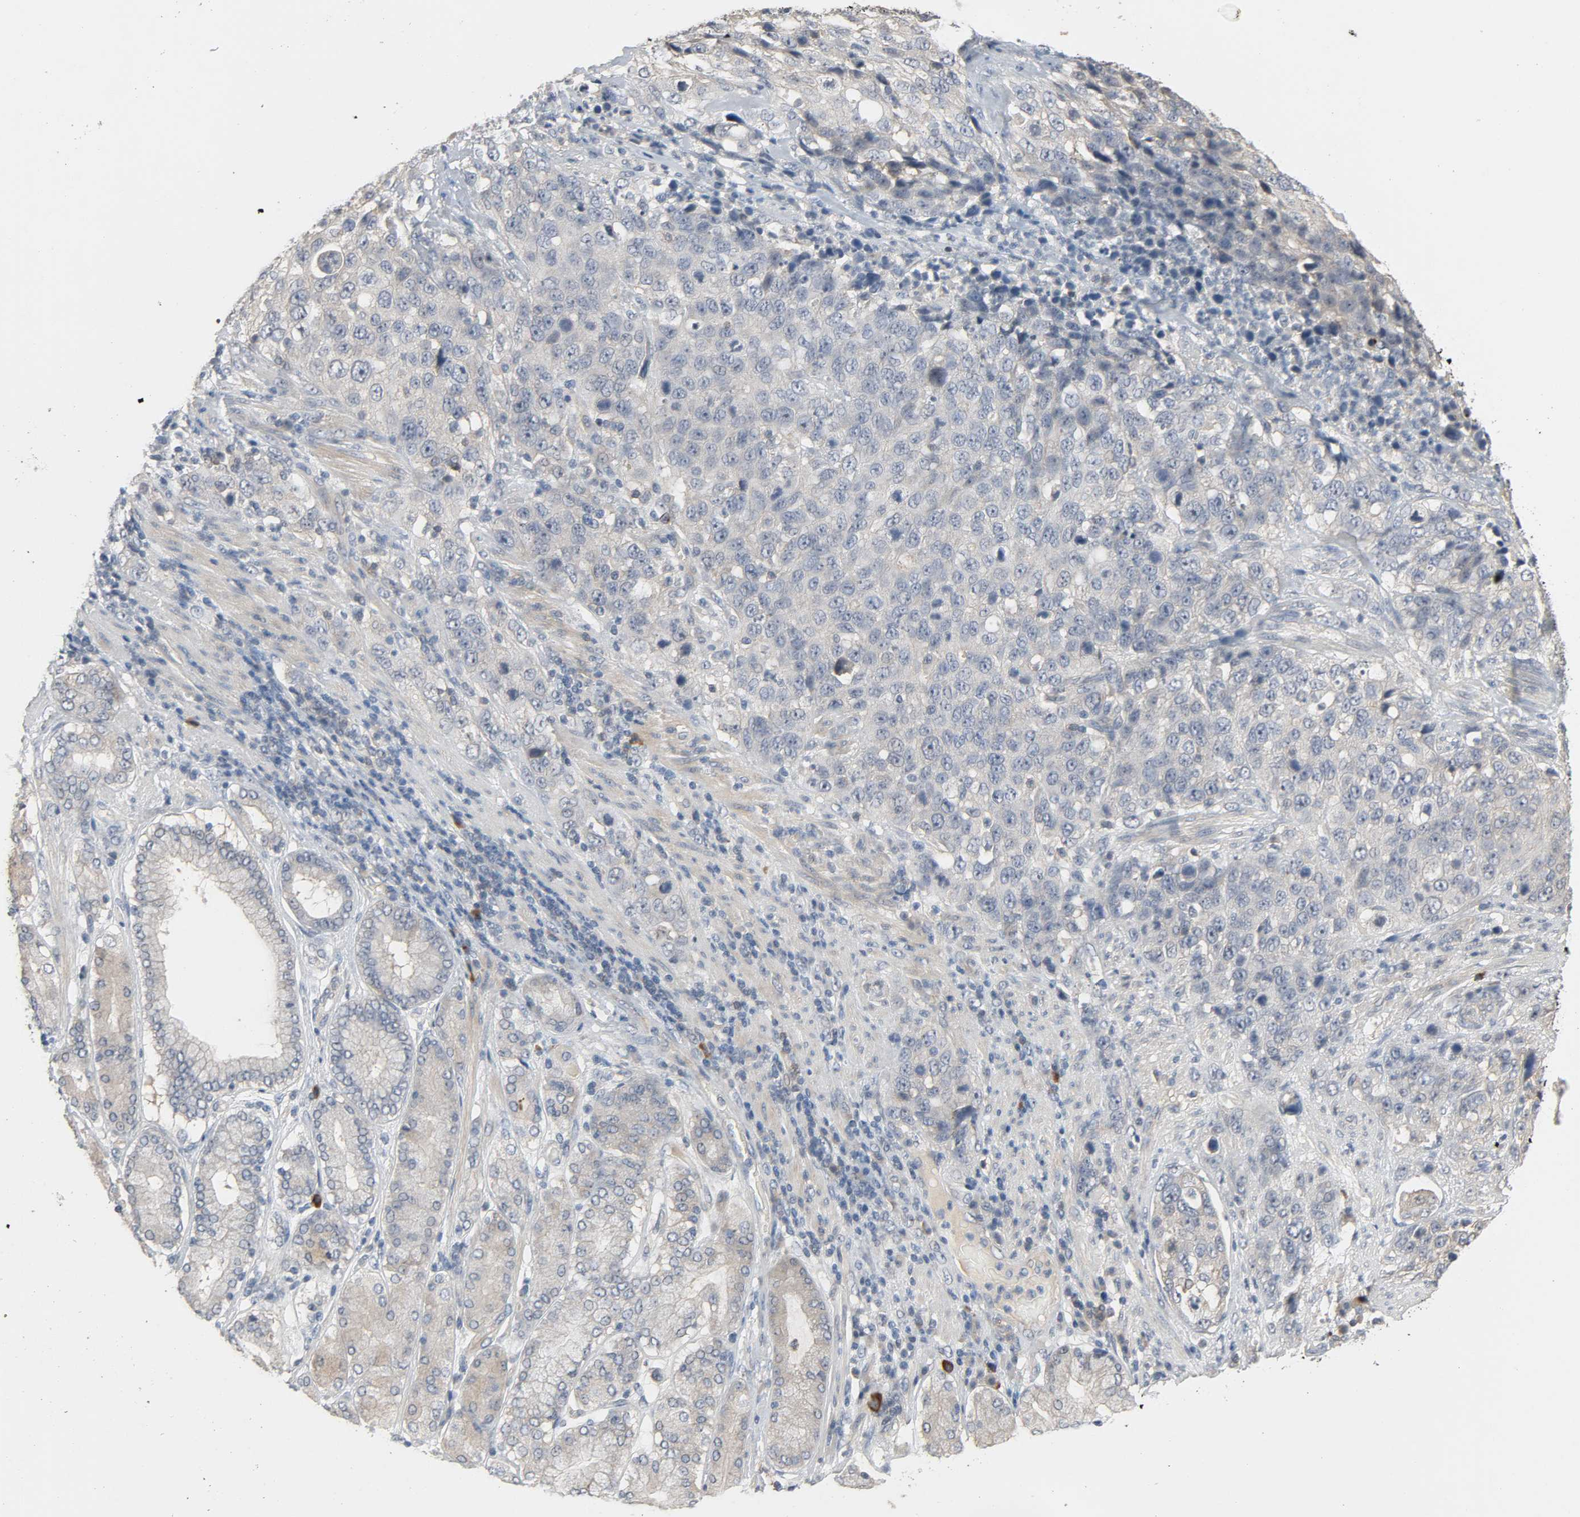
{"staining": {"intensity": "negative", "quantity": "none", "location": "none"}, "tissue": "stomach cancer", "cell_type": "Tumor cells", "image_type": "cancer", "snomed": [{"axis": "morphology", "description": "Normal tissue, NOS"}, {"axis": "morphology", "description": "Adenocarcinoma, NOS"}, {"axis": "topography", "description": "Stomach"}], "caption": "The image exhibits no staining of tumor cells in stomach cancer.", "gene": "CD4", "patient": {"sex": "male", "age": 48}}